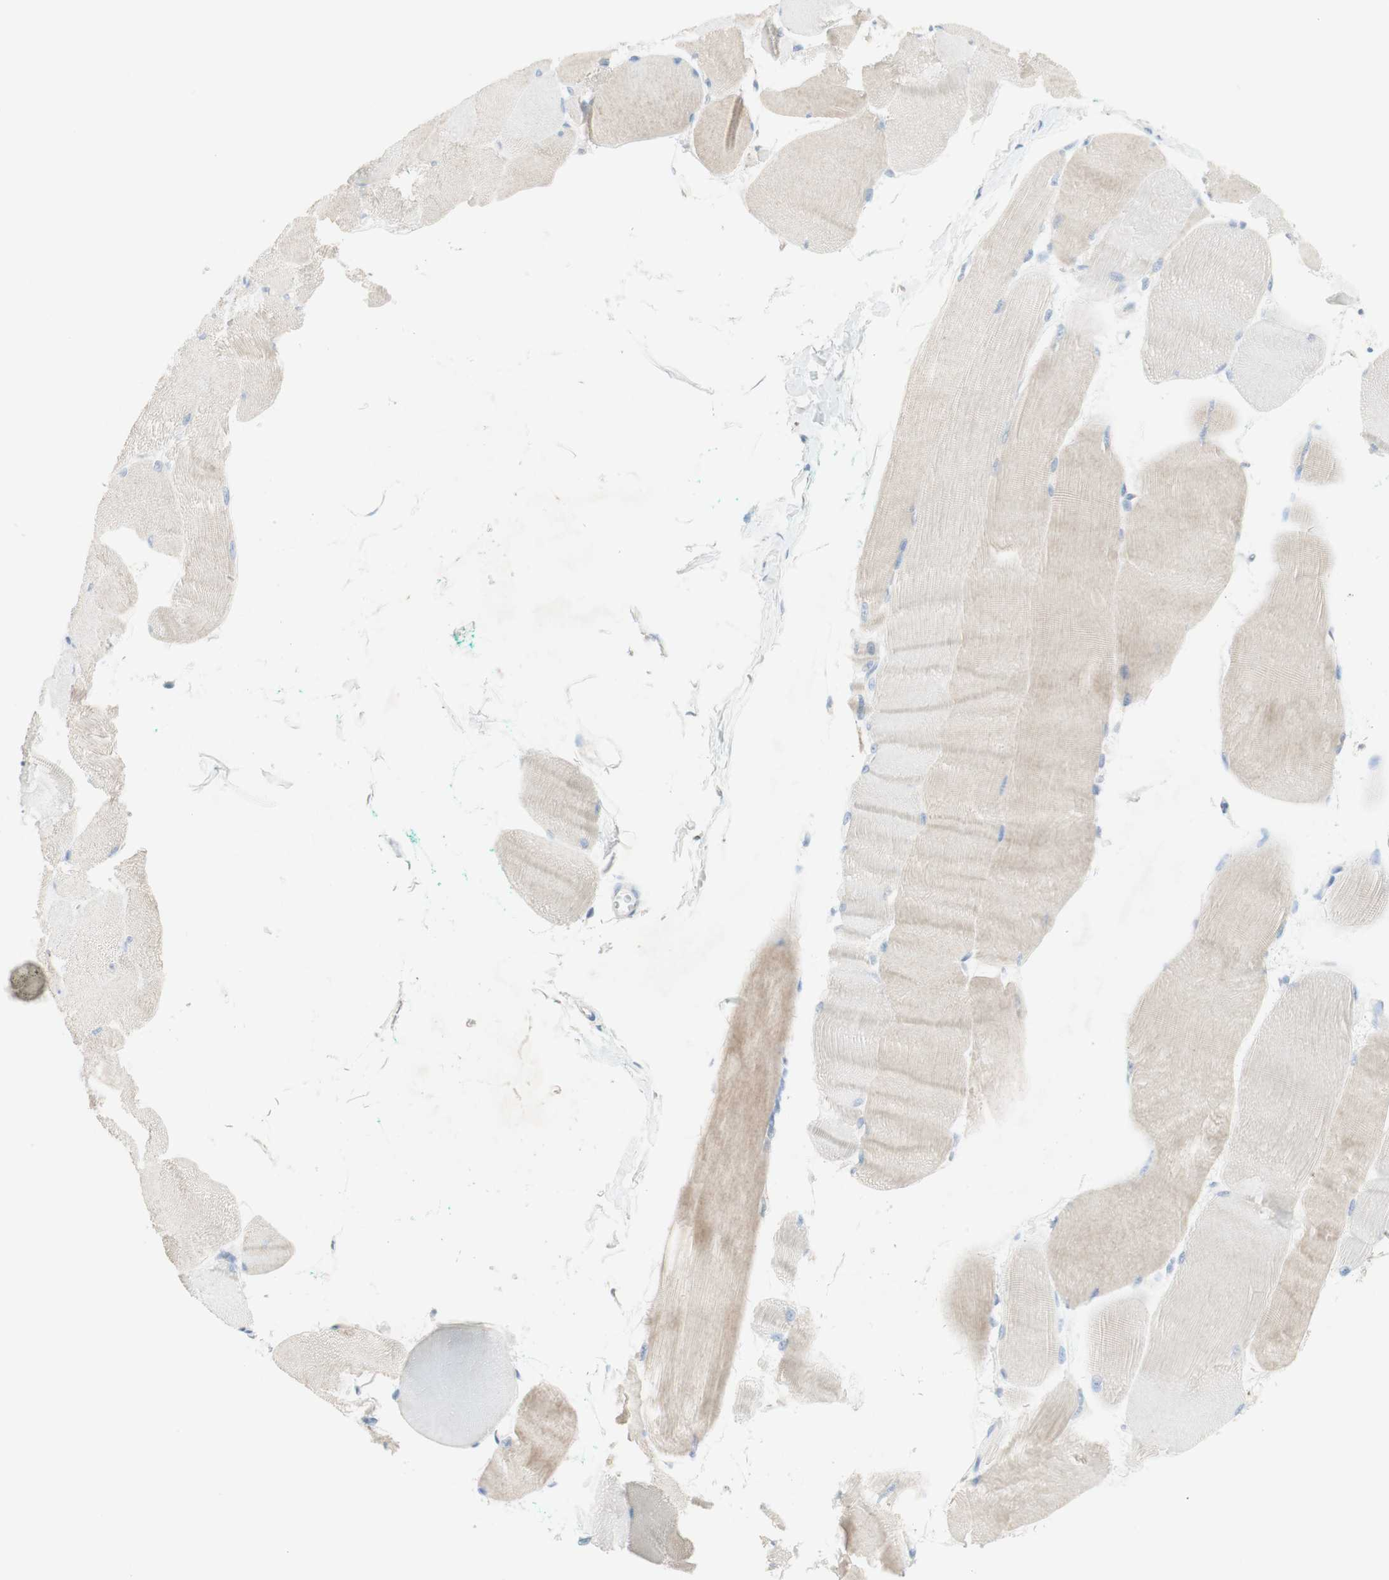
{"staining": {"intensity": "weak", "quantity": ">75%", "location": "cytoplasmic/membranous"}, "tissue": "skeletal muscle", "cell_type": "Myocytes", "image_type": "normal", "snomed": [{"axis": "morphology", "description": "Normal tissue, NOS"}, {"axis": "morphology", "description": "Squamous cell carcinoma, NOS"}, {"axis": "topography", "description": "Skeletal muscle"}], "caption": "A high-resolution image shows IHC staining of normal skeletal muscle, which displays weak cytoplasmic/membranous positivity in about >75% of myocytes.", "gene": "MANEA", "patient": {"sex": "male", "age": 51}}